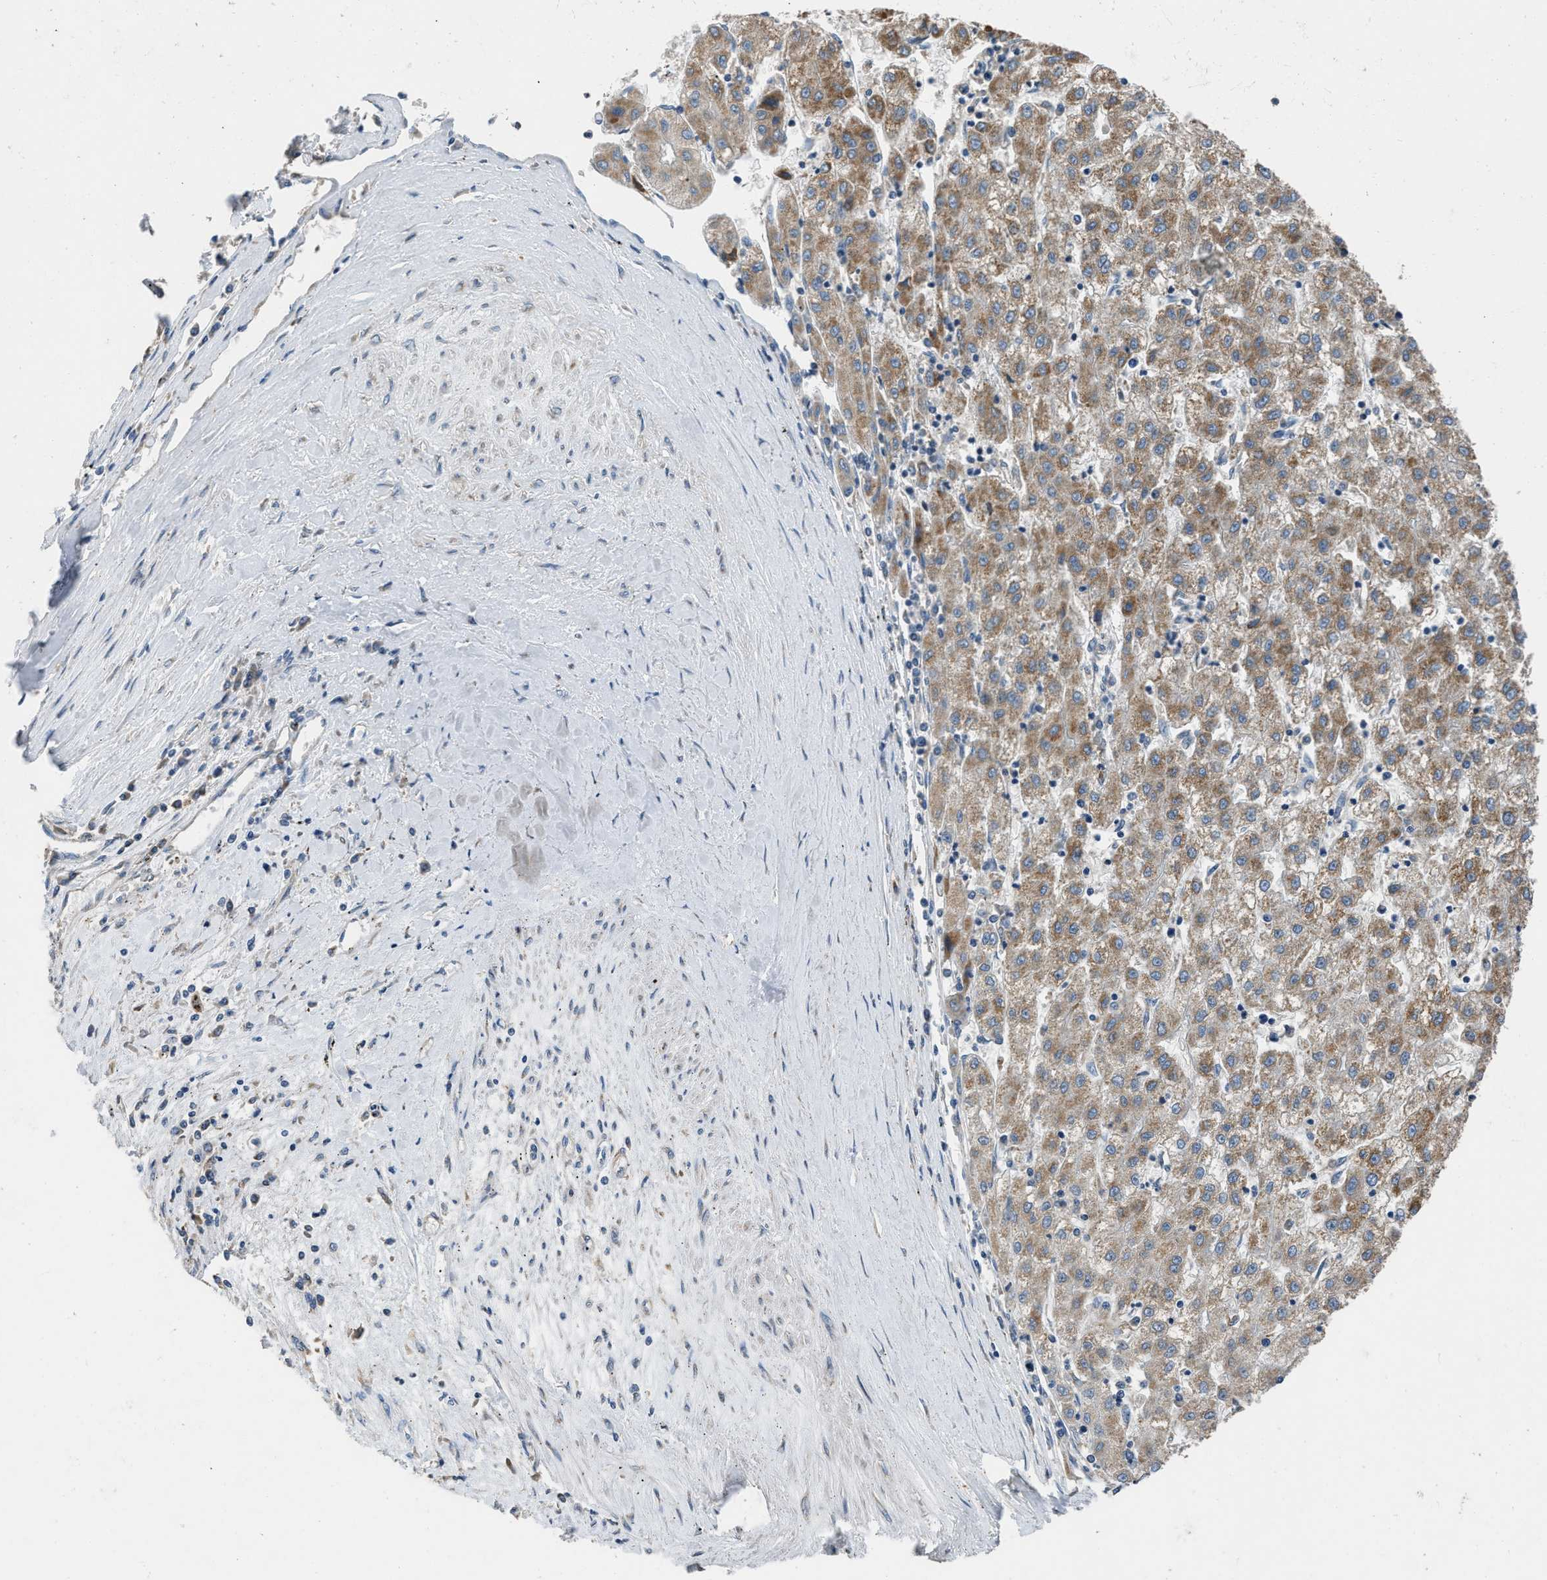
{"staining": {"intensity": "moderate", "quantity": ">75%", "location": "cytoplasmic/membranous"}, "tissue": "liver cancer", "cell_type": "Tumor cells", "image_type": "cancer", "snomed": [{"axis": "morphology", "description": "Carcinoma, Hepatocellular, NOS"}, {"axis": "topography", "description": "Liver"}], "caption": "Moderate cytoplasmic/membranous expression for a protein is seen in approximately >75% of tumor cells of liver cancer (hepatocellular carcinoma) using immunohistochemistry.", "gene": "TMEM150A", "patient": {"sex": "male", "age": 72}}